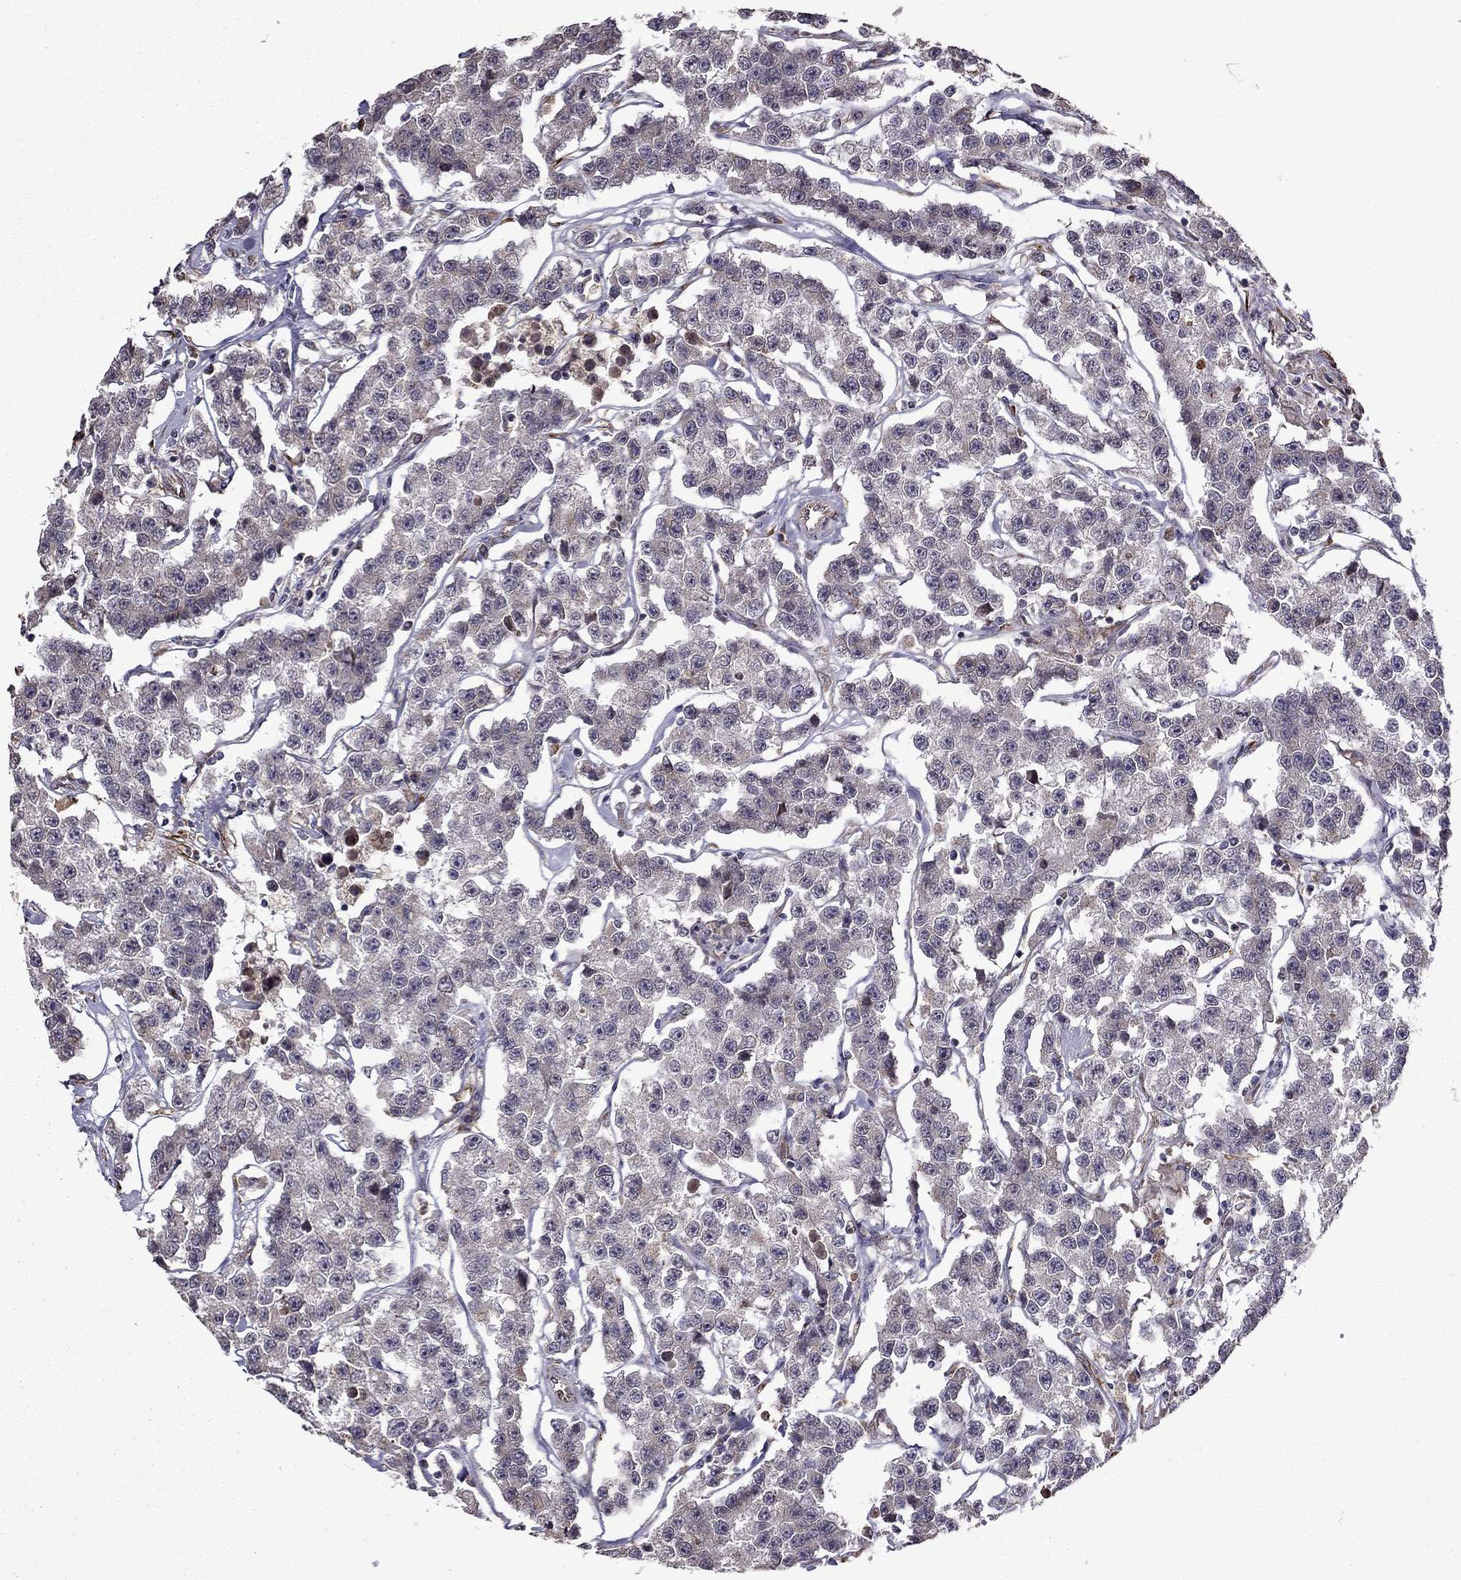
{"staining": {"intensity": "negative", "quantity": "none", "location": "none"}, "tissue": "testis cancer", "cell_type": "Tumor cells", "image_type": "cancer", "snomed": [{"axis": "morphology", "description": "Seminoma, NOS"}, {"axis": "topography", "description": "Testis"}], "caption": "DAB immunohistochemical staining of human testis seminoma demonstrates no significant staining in tumor cells. (DAB IHC, high magnification).", "gene": "IKBIP", "patient": {"sex": "male", "age": 59}}